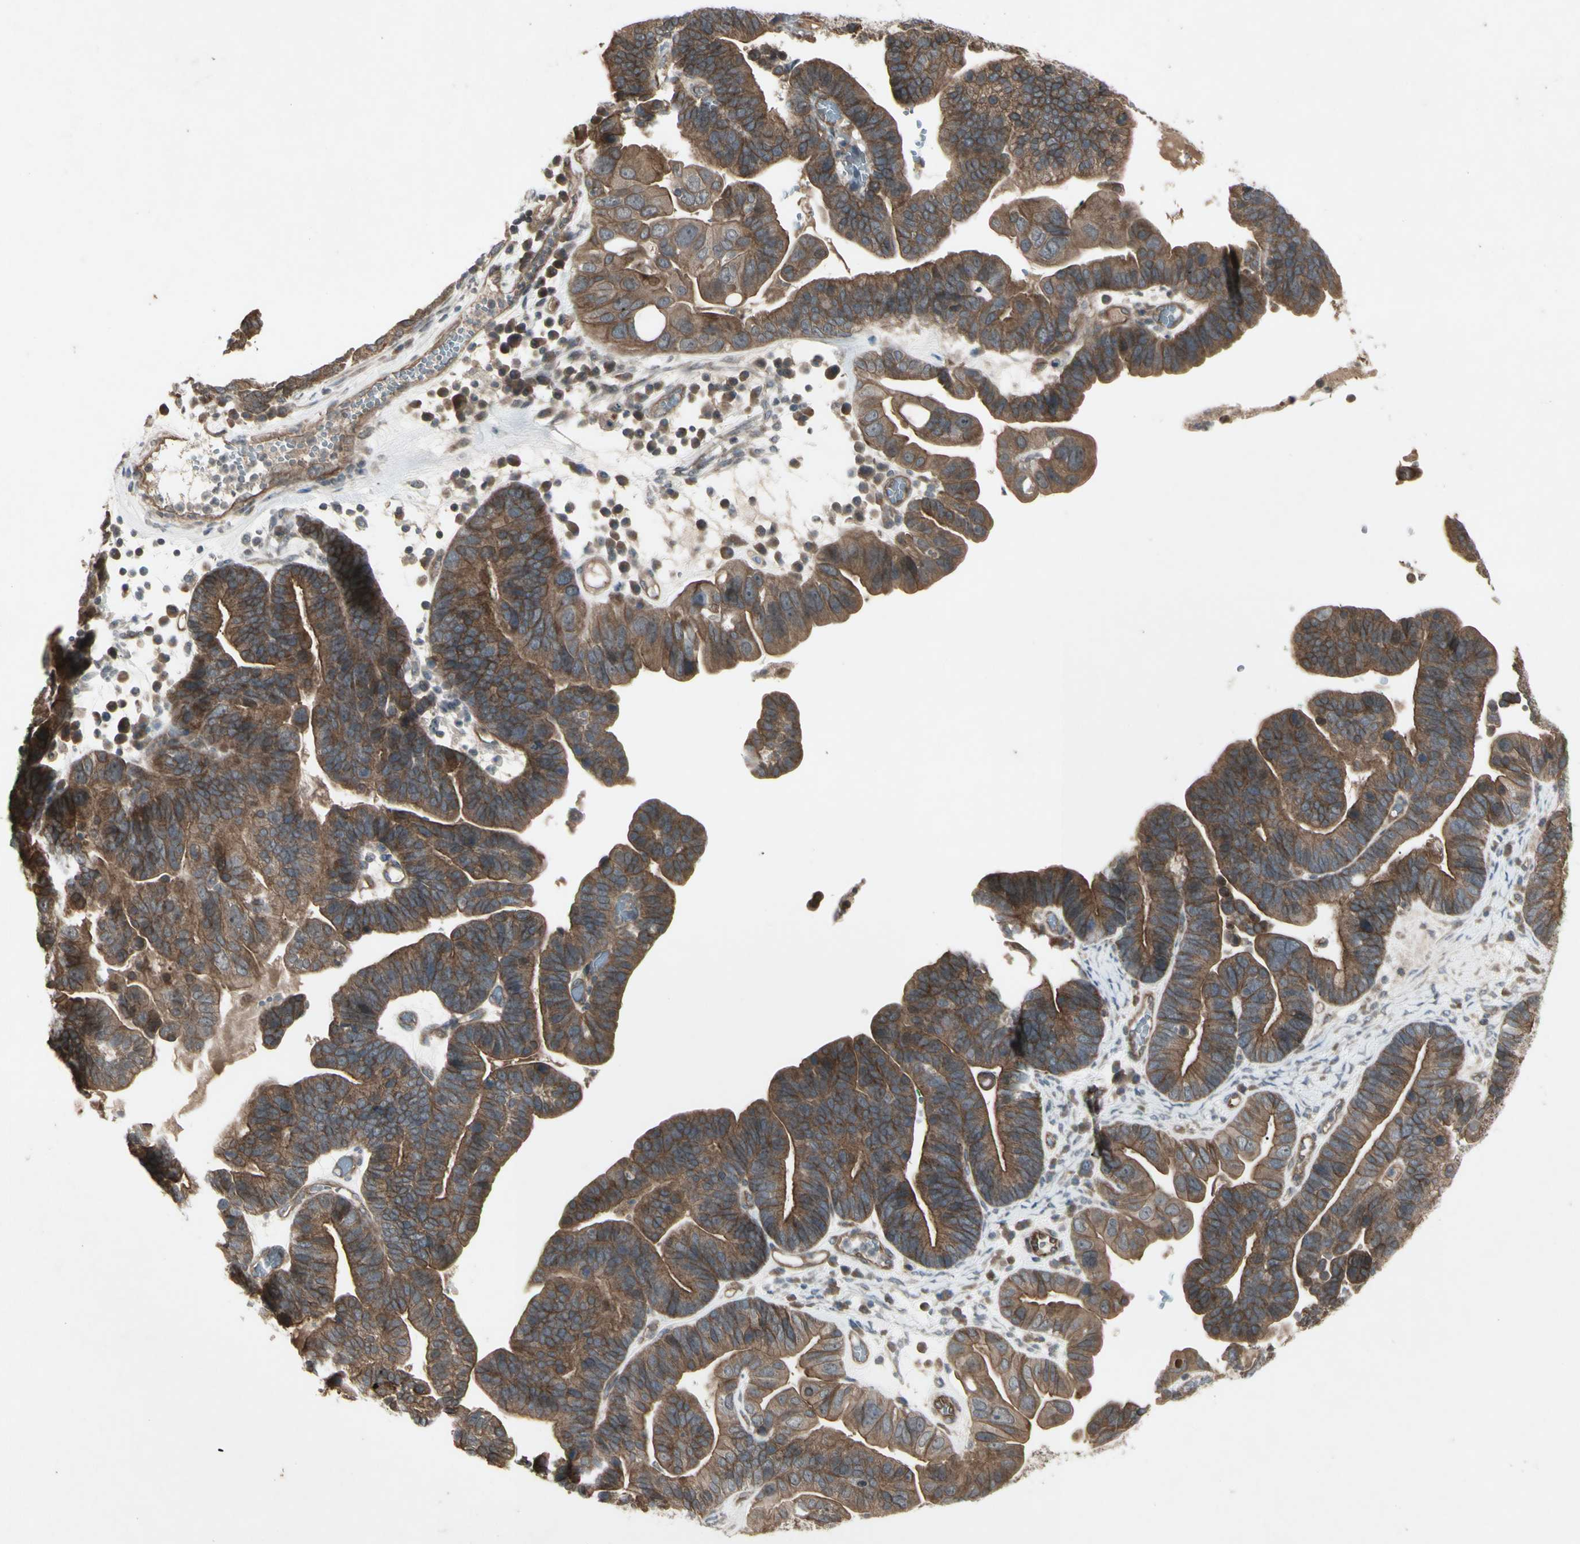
{"staining": {"intensity": "weak", "quantity": ">75%", "location": "cytoplasmic/membranous"}, "tissue": "ovarian cancer", "cell_type": "Tumor cells", "image_type": "cancer", "snomed": [{"axis": "morphology", "description": "Cystadenocarcinoma, serous, NOS"}, {"axis": "topography", "description": "Ovary"}], "caption": "Ovarian cancer stained with IHC demonstrates weak cytoplasmic/membranous expression in approximately >75% of tumor cells.", "gene": "JAG1", "patient": {"sex": "female", "age": 56}}